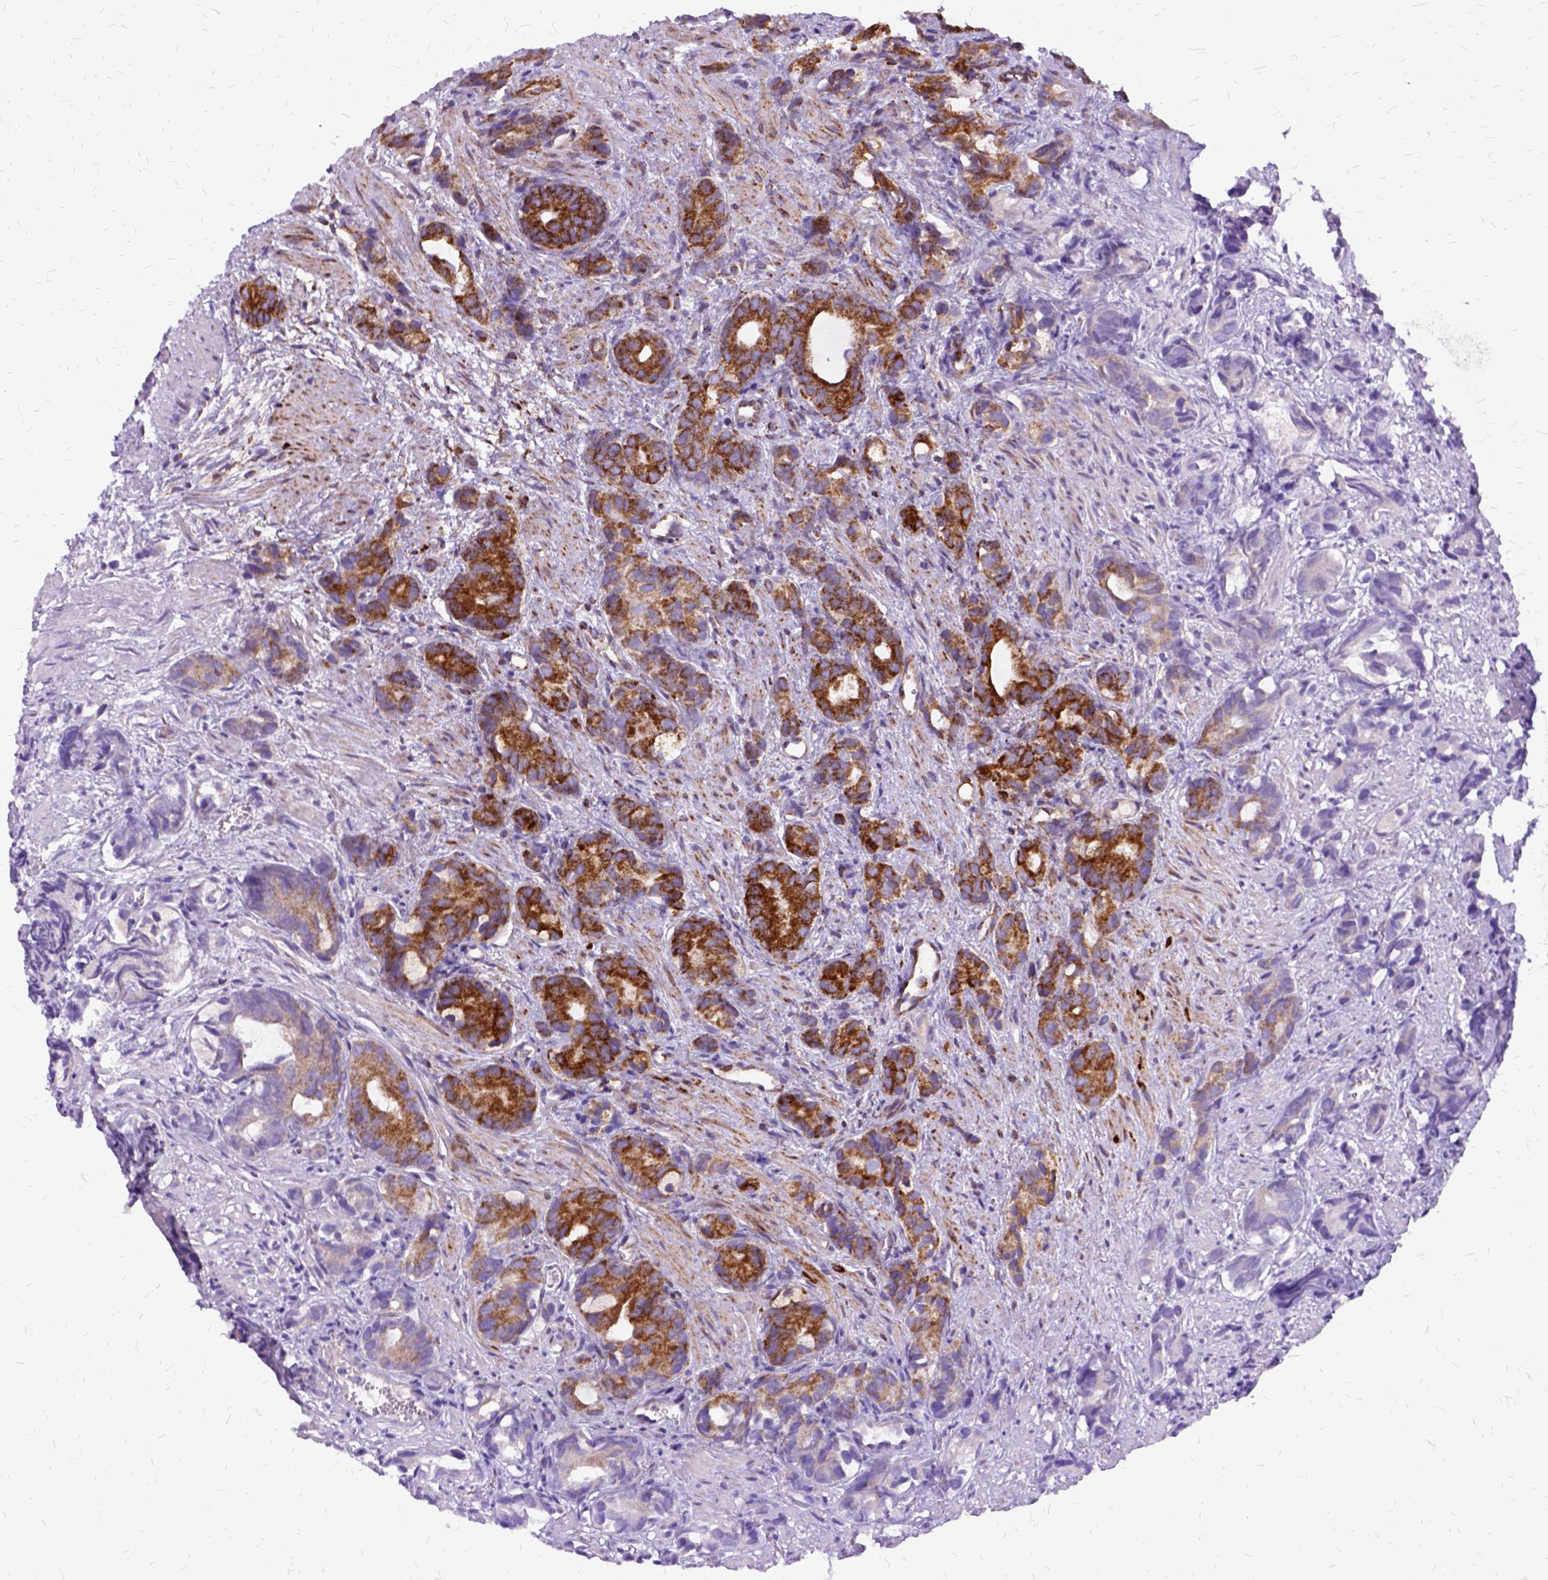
{"staining": {"intensity": "strong", "quantity": ">75%", "location": "cytoplasmic/membranous"}, "tissue": "prostate cancer", "cell_type": "Tumor cells", "image_type": "cancer", "snomed": [{"axis": "morphology", "description": "Adenocarcinoma, High grade"}, {"axis": "topography", "description": "Prostate"}], "caption": "Immunohistochemistry (IHC) of prostate cancer (adenocarcinoma (high-grade)) displays high levels of strong cytoplasmic/membranous staining in about >75% of tumor cells.", "gene": "OXCT1", "patient": {"sex": "male", "age": 84}}